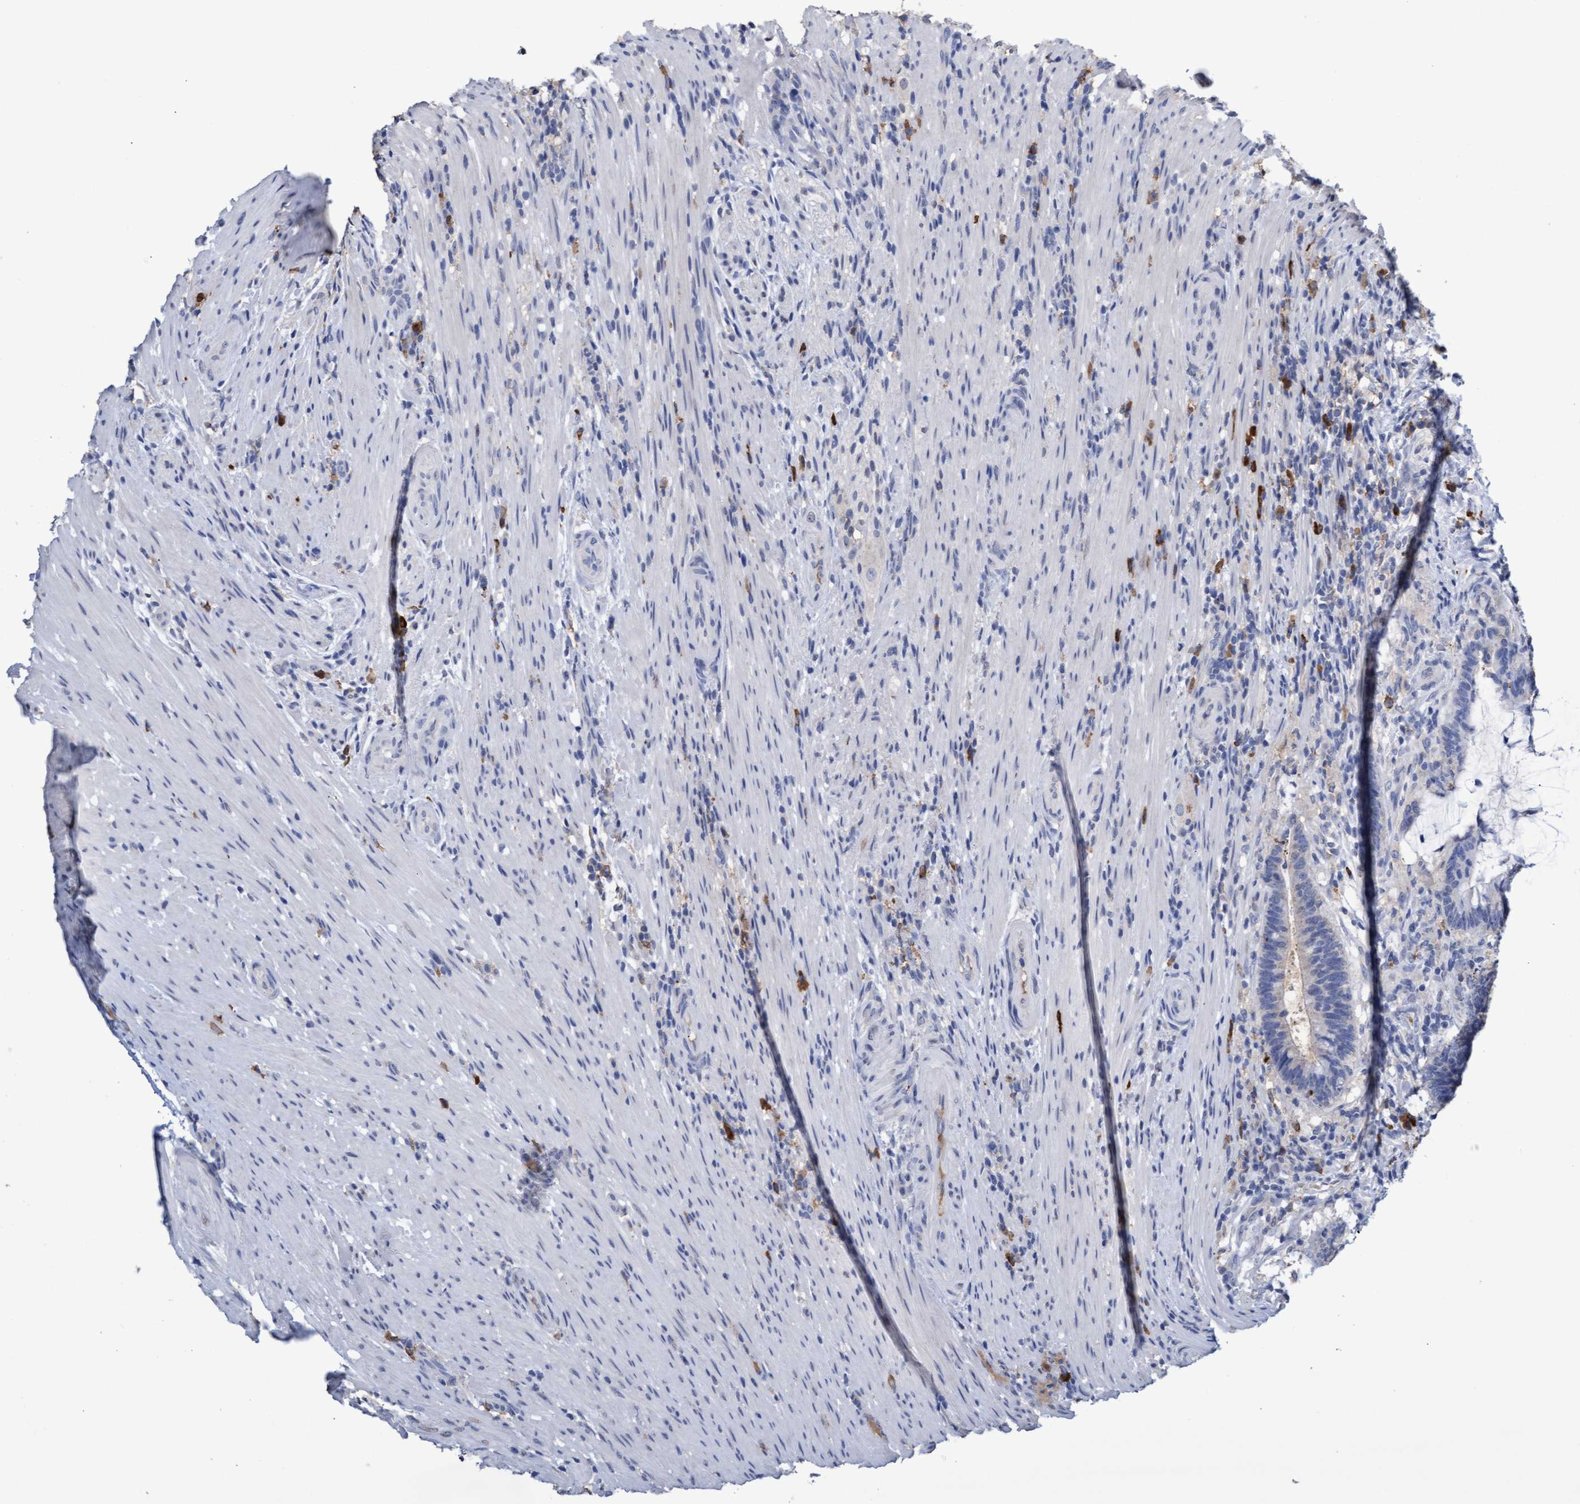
{"staining": {"intensity": "negative", "quantity": "none", "location": "none"}, "tissue": "colorectal cancer", "cell_type": "Tumor cells", "image_type": "cancer", "snomed": [{"axis": "morphology", "description": "Adenocarcinoma, NOS"}, {"axis": "topography", "description": "Colon"}], "caption": "Colorectal adenocarcinoma was stained to show a protein in brown. There is no significant positivity in tumor cells. (DAB (3,3'-diaminobenzidine) immunohistochemistry, high magnification).", "gene": "GPR39", "patient": {"sex": "female", "age": 66}}